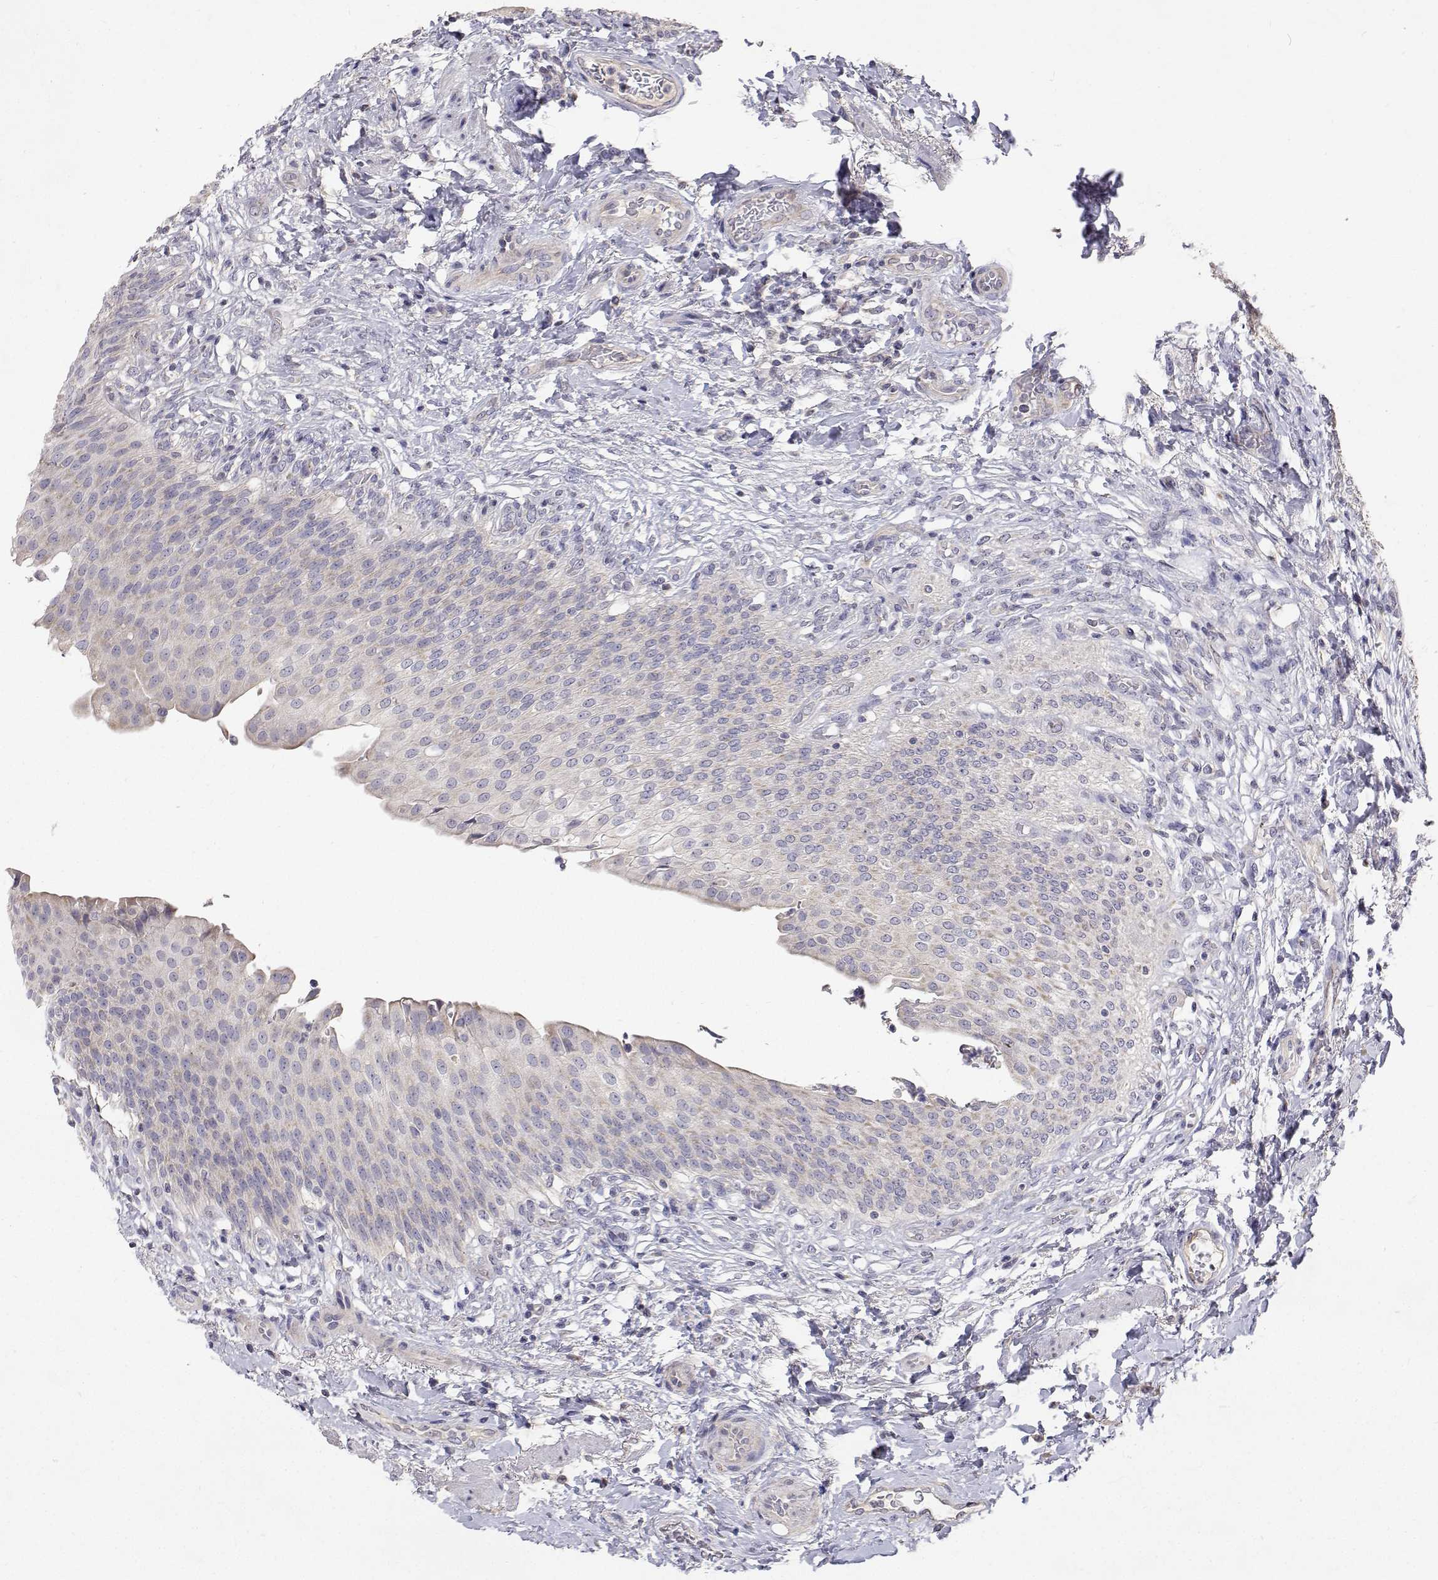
{"staining": {"intensity": "negative", "quantity": "none", "location": "none"}, "tissue": "urinary bladder", "cell_type": "Urothelial cells", "image_type": "normal", "snomed": [{"axis": "morphology", "description": "Normal tissue, NOS"}, {"axis": "topography", "description": "Urinary bladder"}, {"axis": "topography", "description": "Peripheral nerve tissue"}], "caption": "Immunohistochemistry (IHC) photomicrograph of benign urinary bladder stained for a protein (brown), which displays no positivity in urothelial cells.", "gene": "TRIM60", "patient": {"sex": "female", "age": 60}}